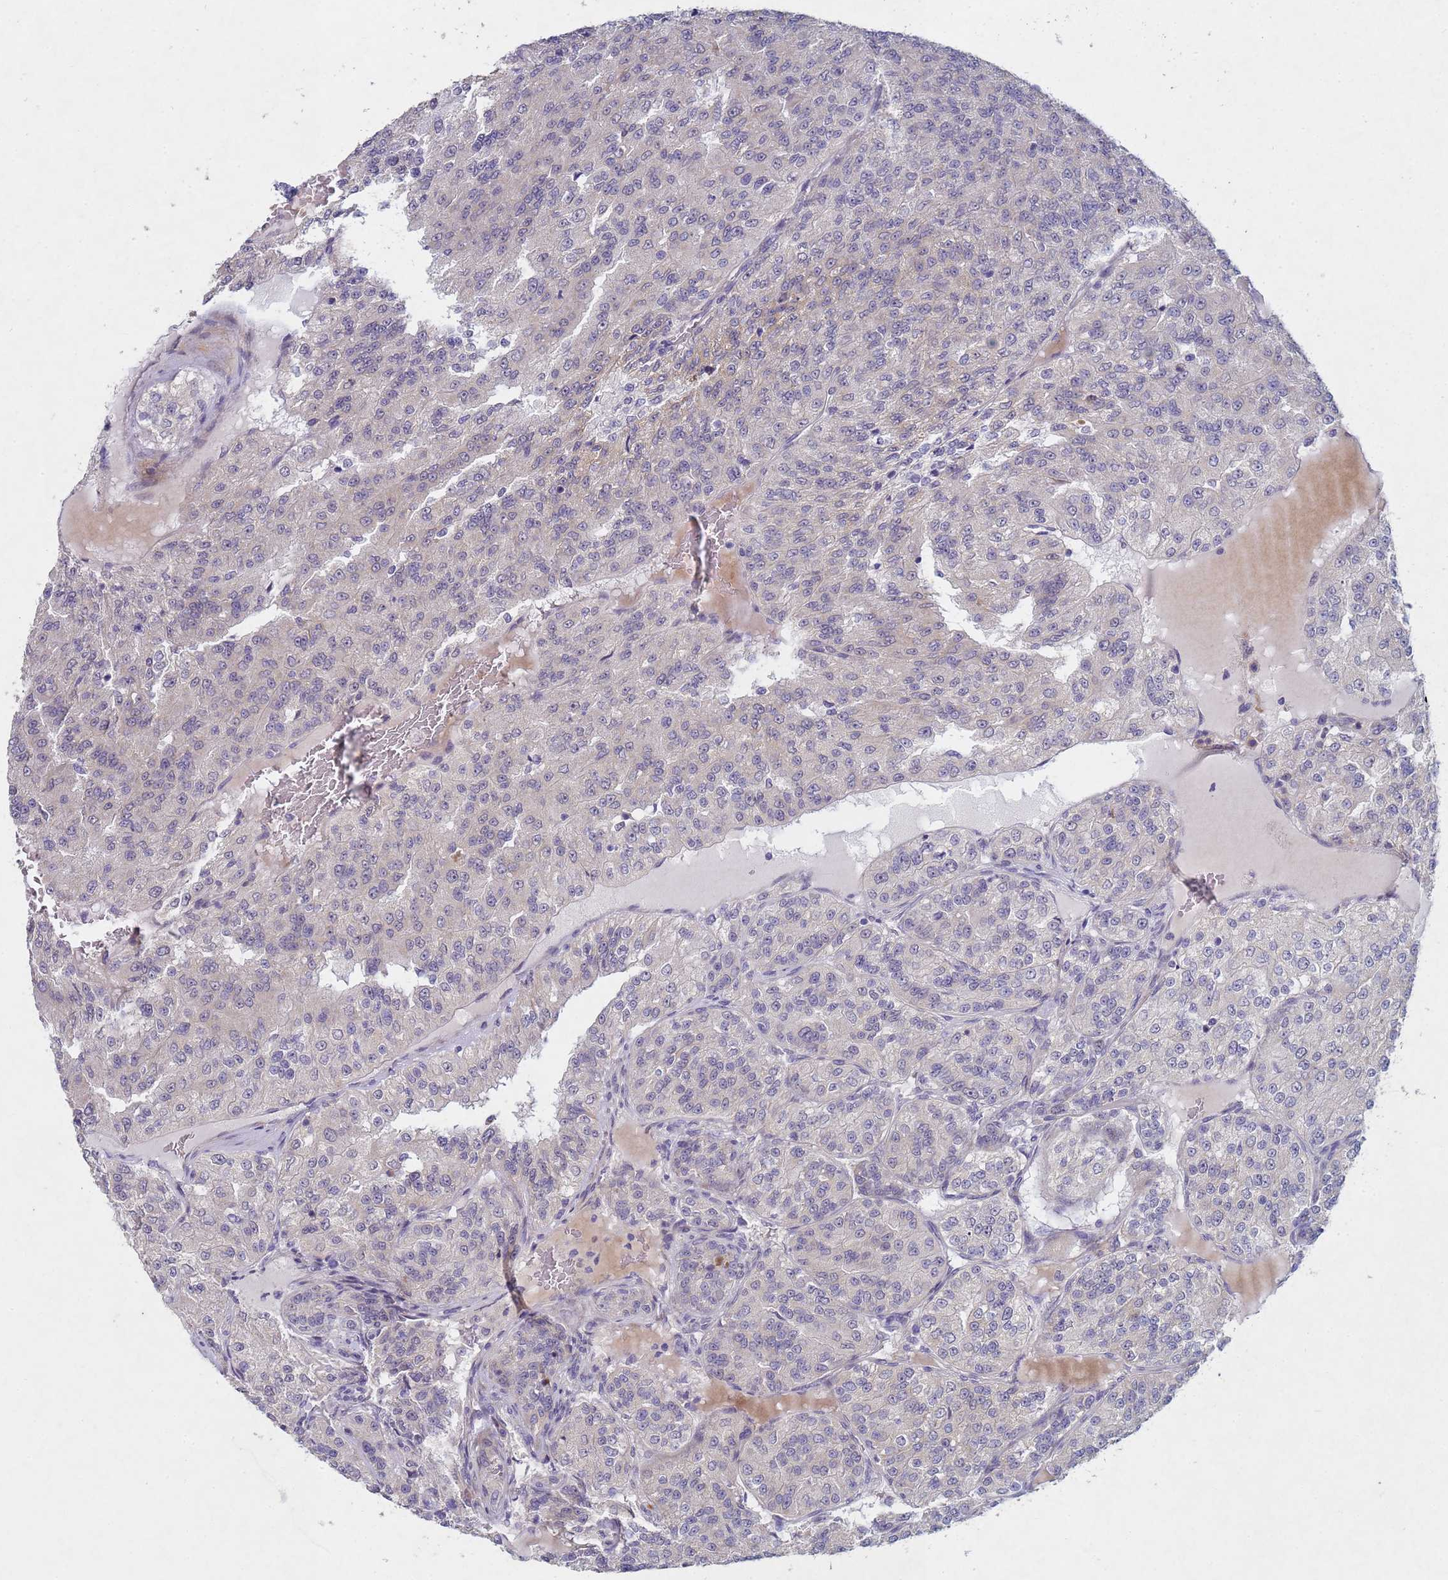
{"staining": {"intensity": "negative", "quantity": "none", "location": "none"}, "tissue": "renal cancer", "cell_type": "Tumor cells", "image_type": "cancer", "snomed": [{"axis": "morphology", "description": "Adenocarcinoma, NOS"}, {"axis": "topography", "description": "Kidney"}], "caption": "Tumor cells show no significant staining in renal cancer.", "gene": "TNPO2", "patient": {"sex": "female", "age": 63}}